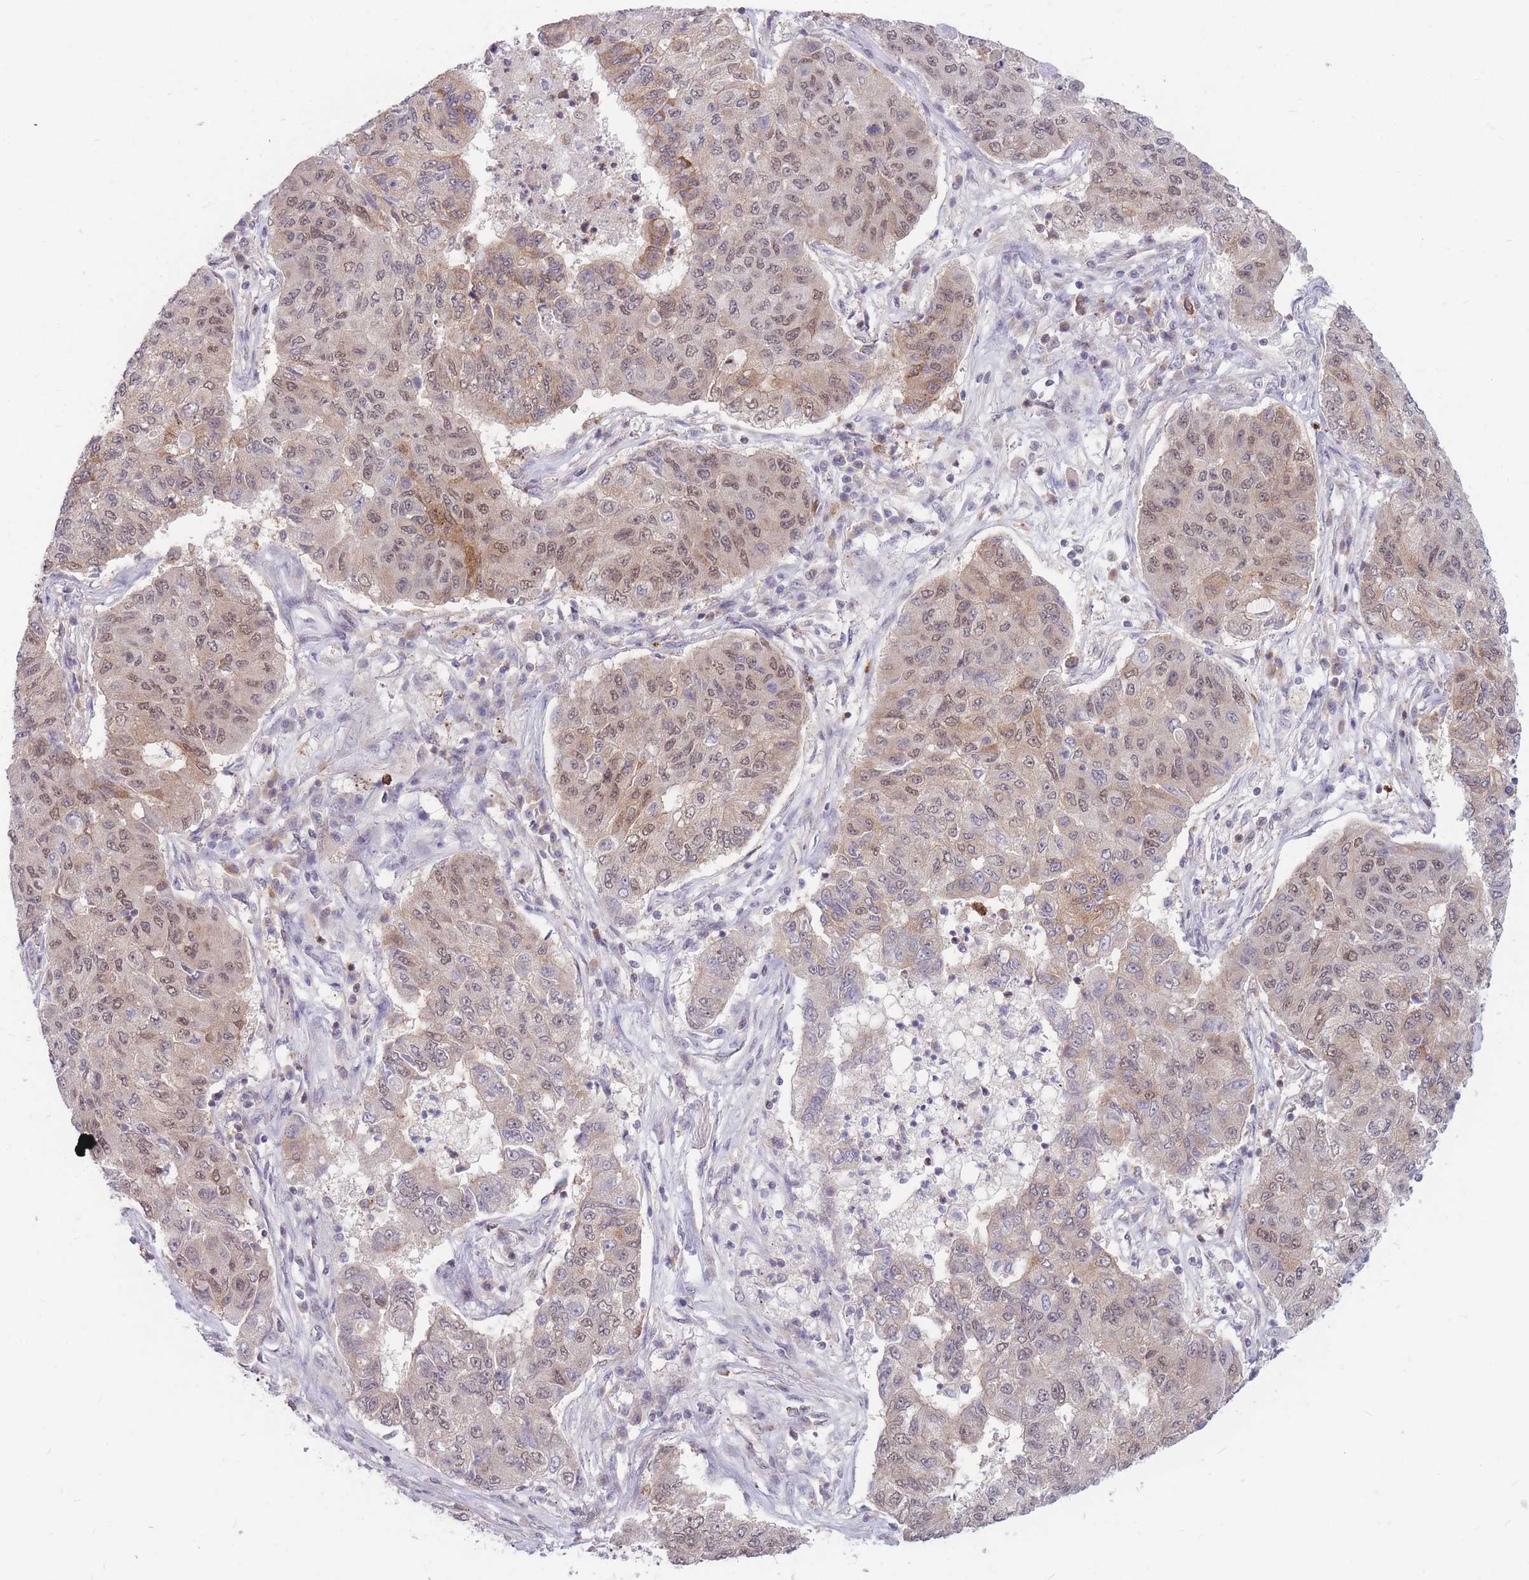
{"staining": {"intensity": "moderate", "quantity": "25%-75%", "location": "cytoplasmic/membranous,nuclear"}, "tissue": "lung cancer", "cell_type": "Tumor cells", "image_type": "cancer", "snomed": [{"axis": "morphology", "description": "Squamous cell carcinoma, NOS"}, {"axis": "topography", "description": "Lung"}], "caption": "Immunohistochemistry (DAB) staining of lung cancer displays moderate cytoplasmic/membranous and nuclear protein staining in approximately 25%-75% of tumor cells.", "gene": "TCF20", "patient": {"sex": "male", "age": 74}}